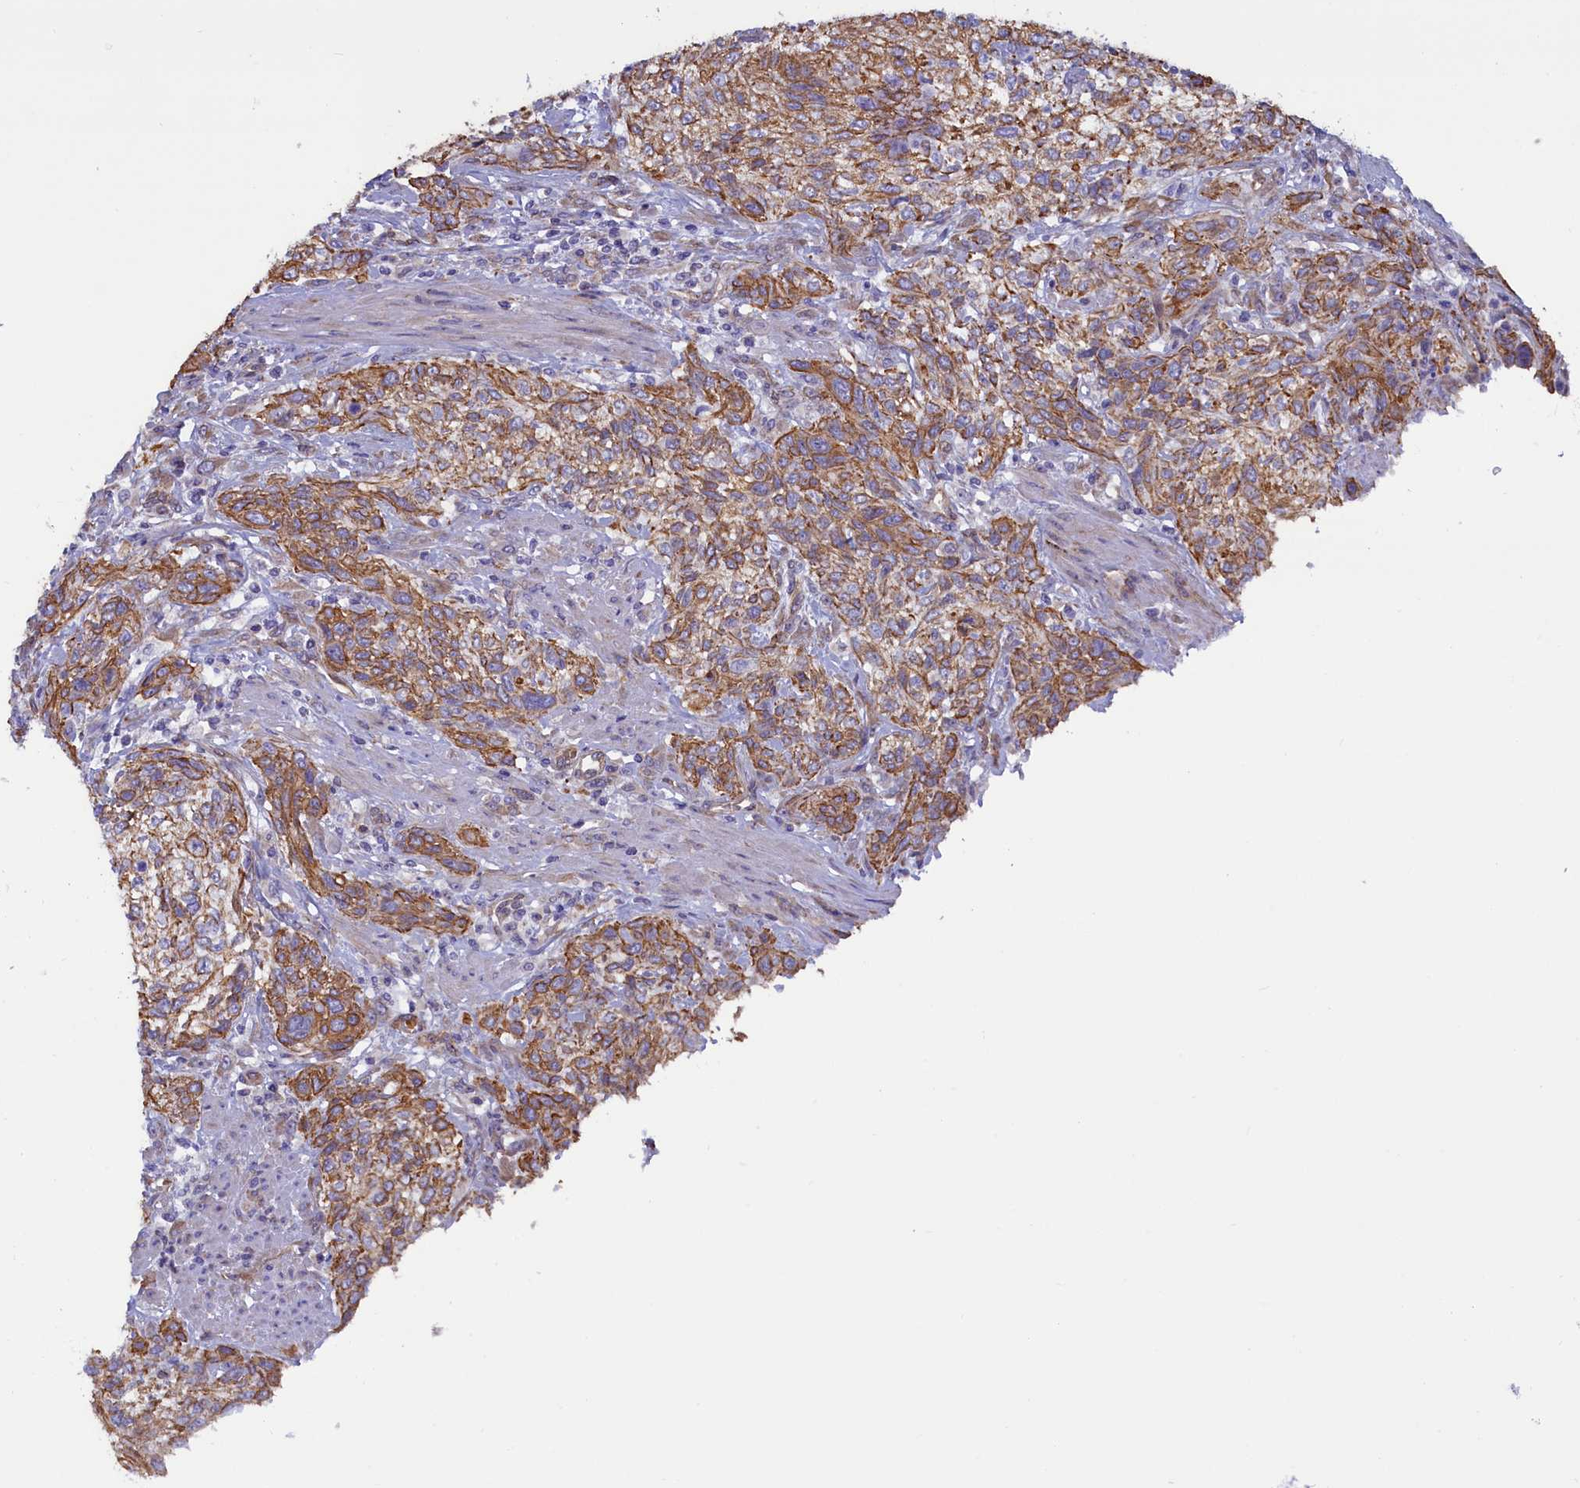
{"staining": {"intensity": "moderate", "quantity": ">75%", "location": "cytoplasmic/membranous"}, "tissue": "urothelial cancer", "cell_type": "Tumor cells", "image_type": "cancer", "snomed": [{"axis": "morphology", "description": "Normal tissue, NOS"}, {"axis": "morphology", "description": "Urothelial carcinoma, NOS"}, {"axis": "topography", "description": "Urinary bladder"}, {"axis": "topography", "description": "Peripheral nerve tissue"}], "caption": "Immunohistochemical staining of urothelial cancer reveals medium levels of moderate cytoplasmic/membranous protein staining in about >75% of tumor cells.", "gene": "ABCC12", "patient": {"sex": "male", "age": 35}}